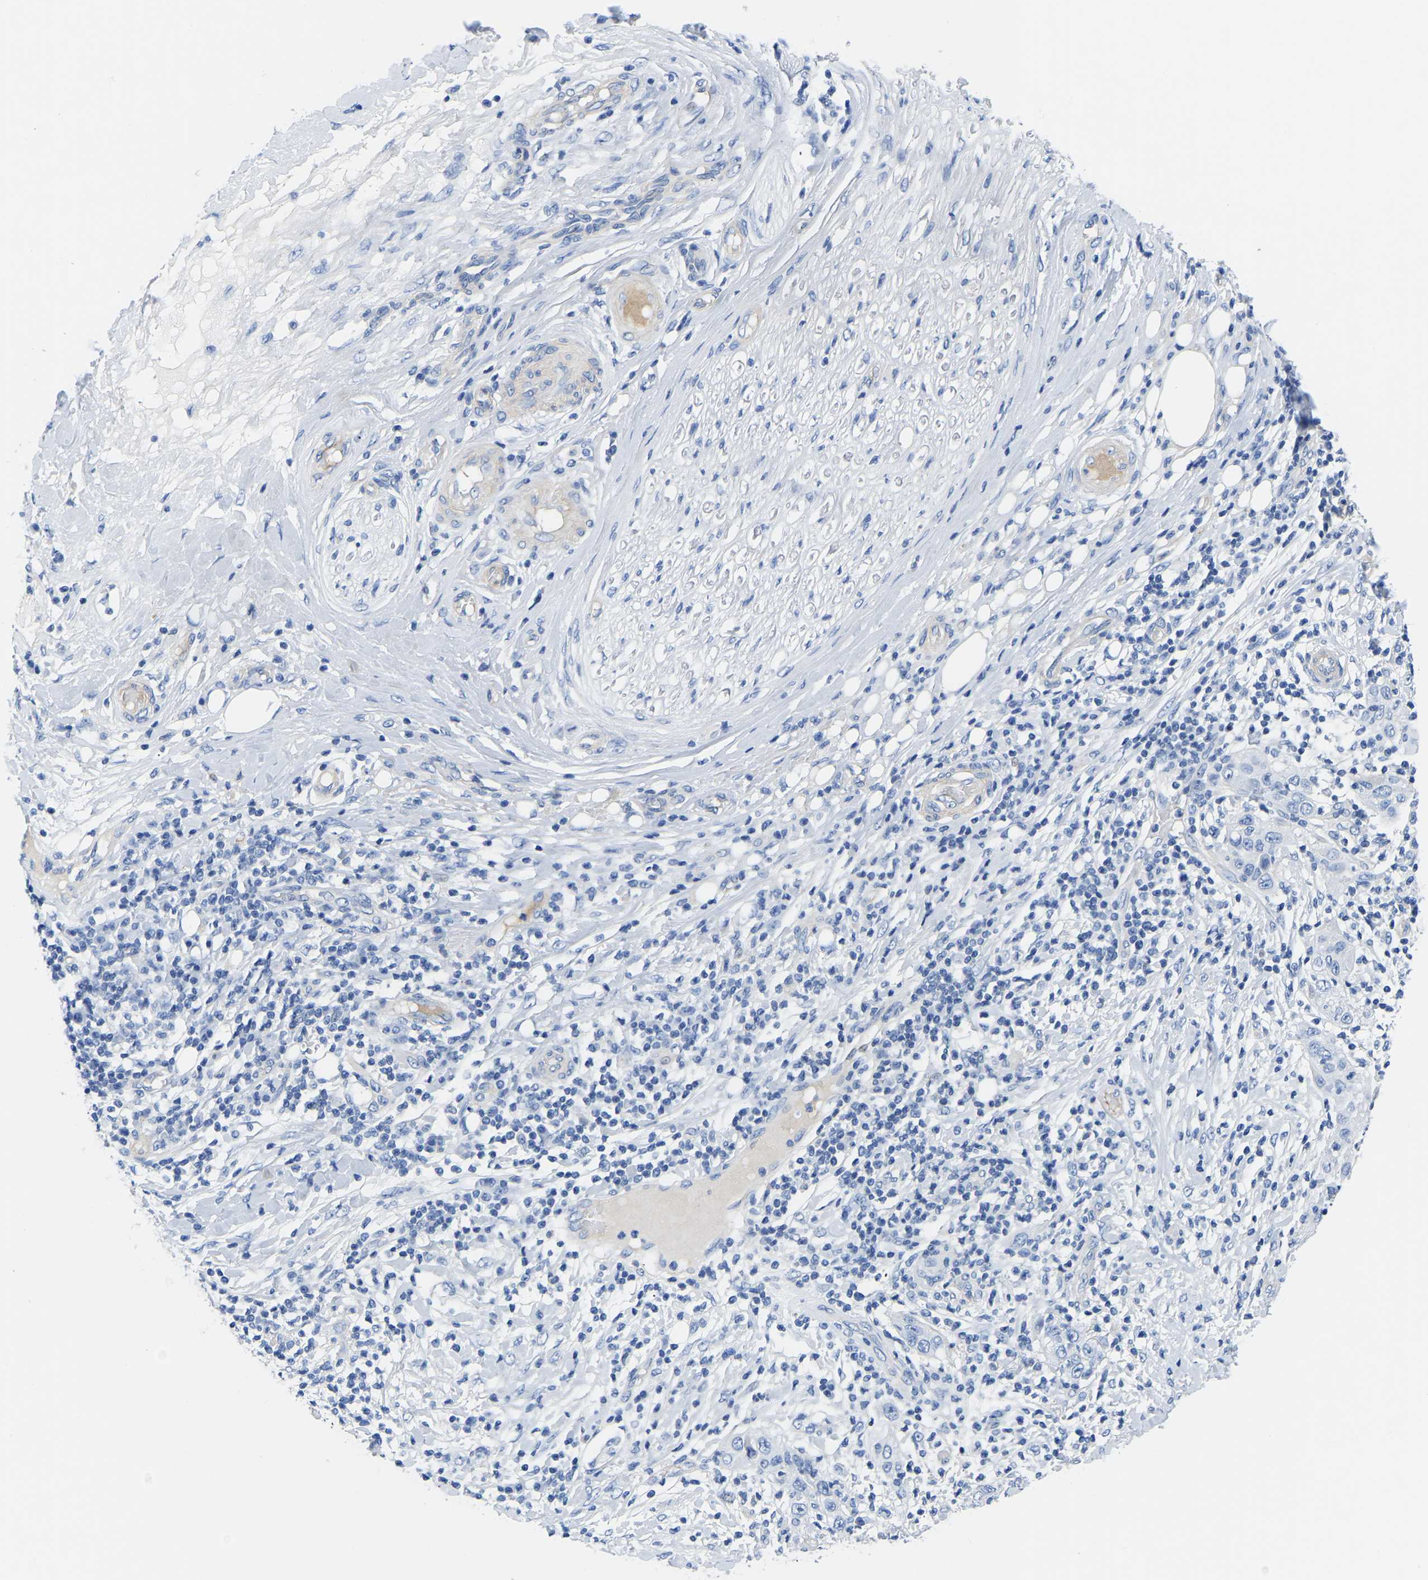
{"staining": {"intensity": "negative", "quantity": "none", "location": "none"}, "tissue": "skin cancer", "cell_type": "Tumor cells", "image_type": "cancer", "snomed": [{"axis": "morphology", "description": "Squamous cell carcinoma, NOS"}, {"axis": "topography", "description": "Skin"}], "caption": "Immunohistochemistry (IHC) image of neoplastic tissue: squamous cell carcinoma (skin) stained with DAB demonstrates no significant protein positivity in tumor cells.", "gene": "UPK3A", "patient": {"sex": "female", "age": 88}}